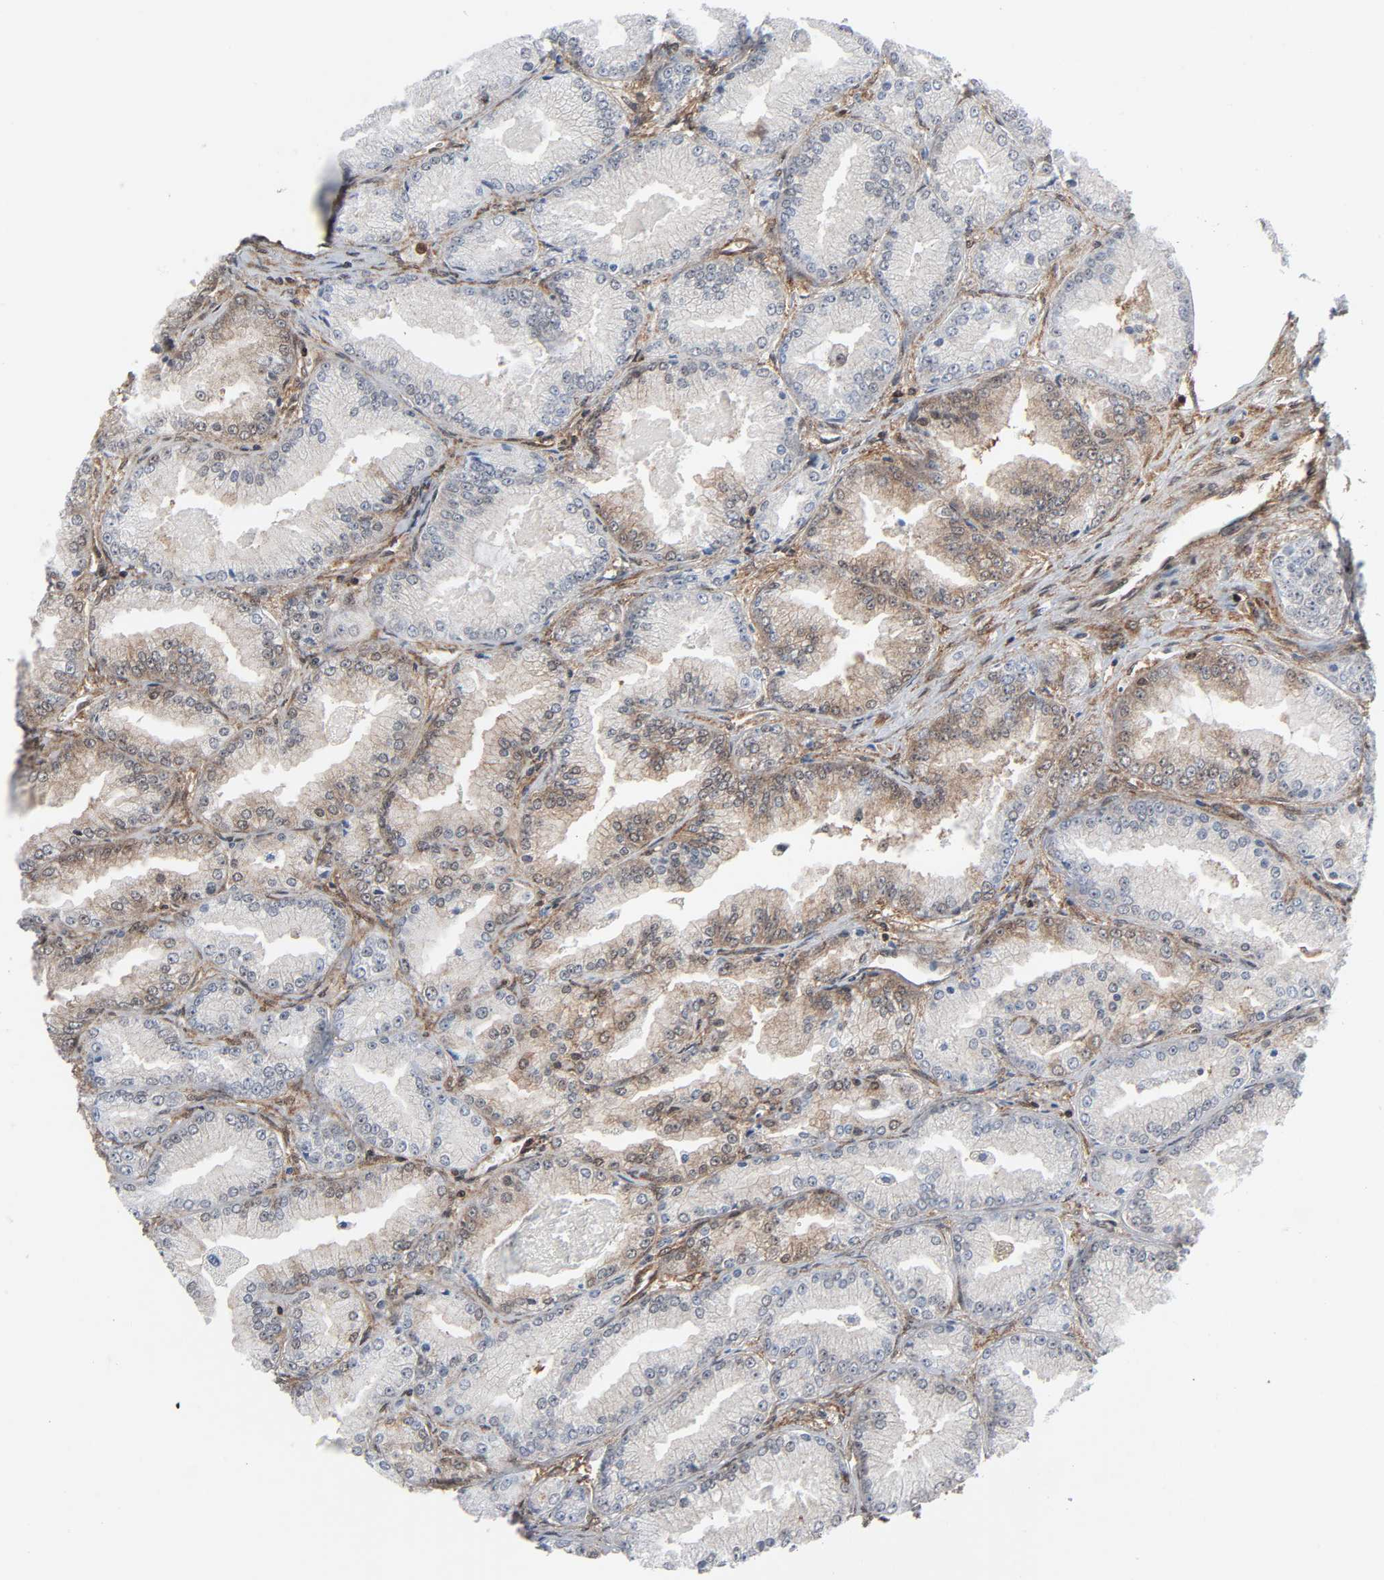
{"staining": {"intensity": "weak", "quantity": "<25%", "location": "cytoplasmic/membranous"}, "tissue": "prostate cancer", "cell_type": "Tumor cells", "image_type": "cancer", "snomed": [{"axis": "morphology", "description": "Adenocarcinoma, High grade"}, {"axis": "topography", "description": "Prostate"}], "caption": "Photomicrograph shows no protein positivity in tumor cells of prostate high-grade adenocarcinoma tissue.", "gene": "GSK3A", "patient": {"sex": "male", "age": 61}}